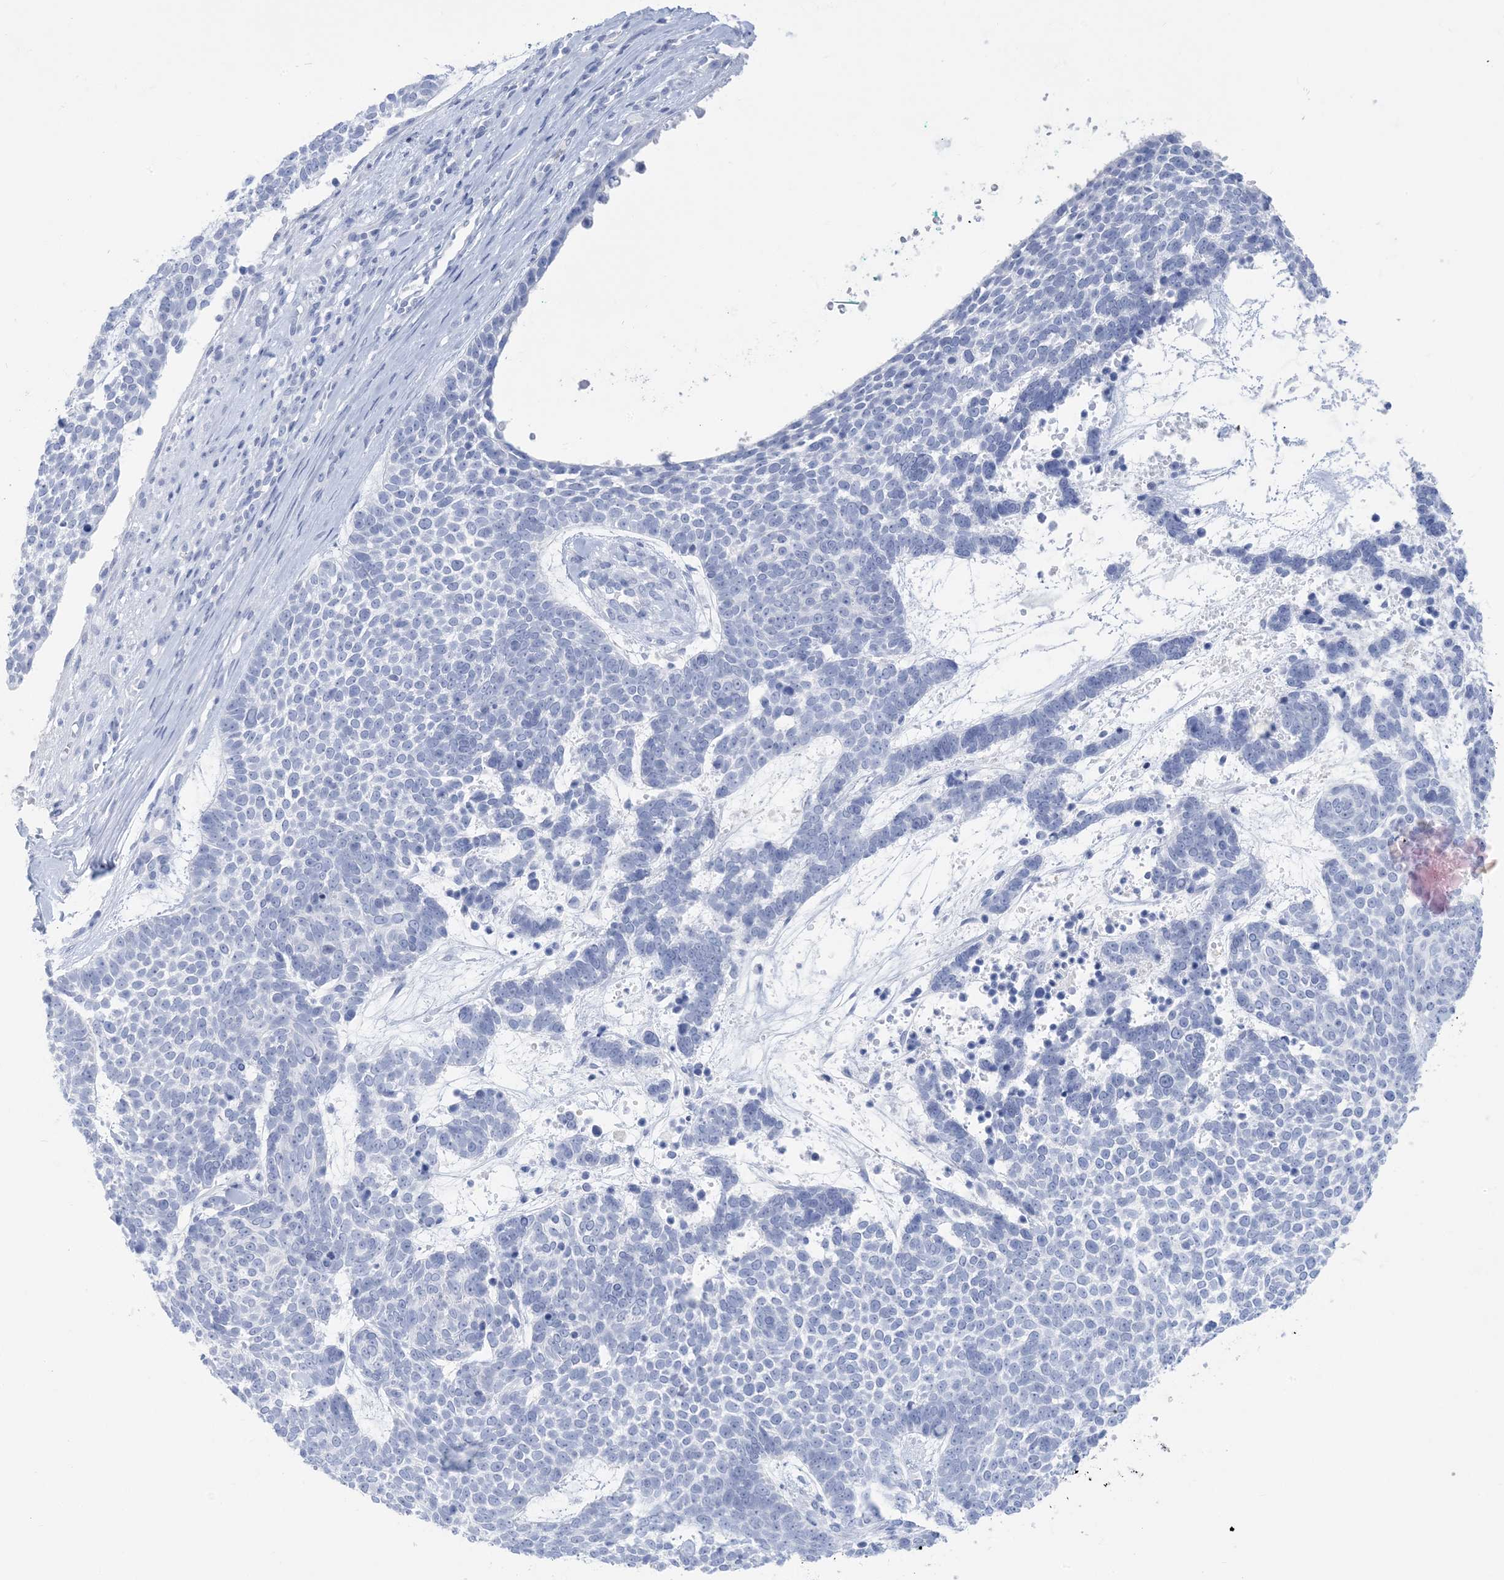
{"staining": {"intensity": "negative", "quantity": "none", "location": "none"}, "tissue": "skin cancer", "cell_type": "Tumor cells", "image_type": "cancer", "snomed": [{"axis": "morphology", "description": "Basal cell carcinoma"}, {"axis": "topography", "description": "Skin"}], "caption": "DAB (3,3'-diaminobenzidine) immunohistochemical staining of skin basal cell carcinoma exhibits no significant positivity in tumor cells.", "gene": "SH3YL1", "patient": {"sex": "female", "age": 81}}